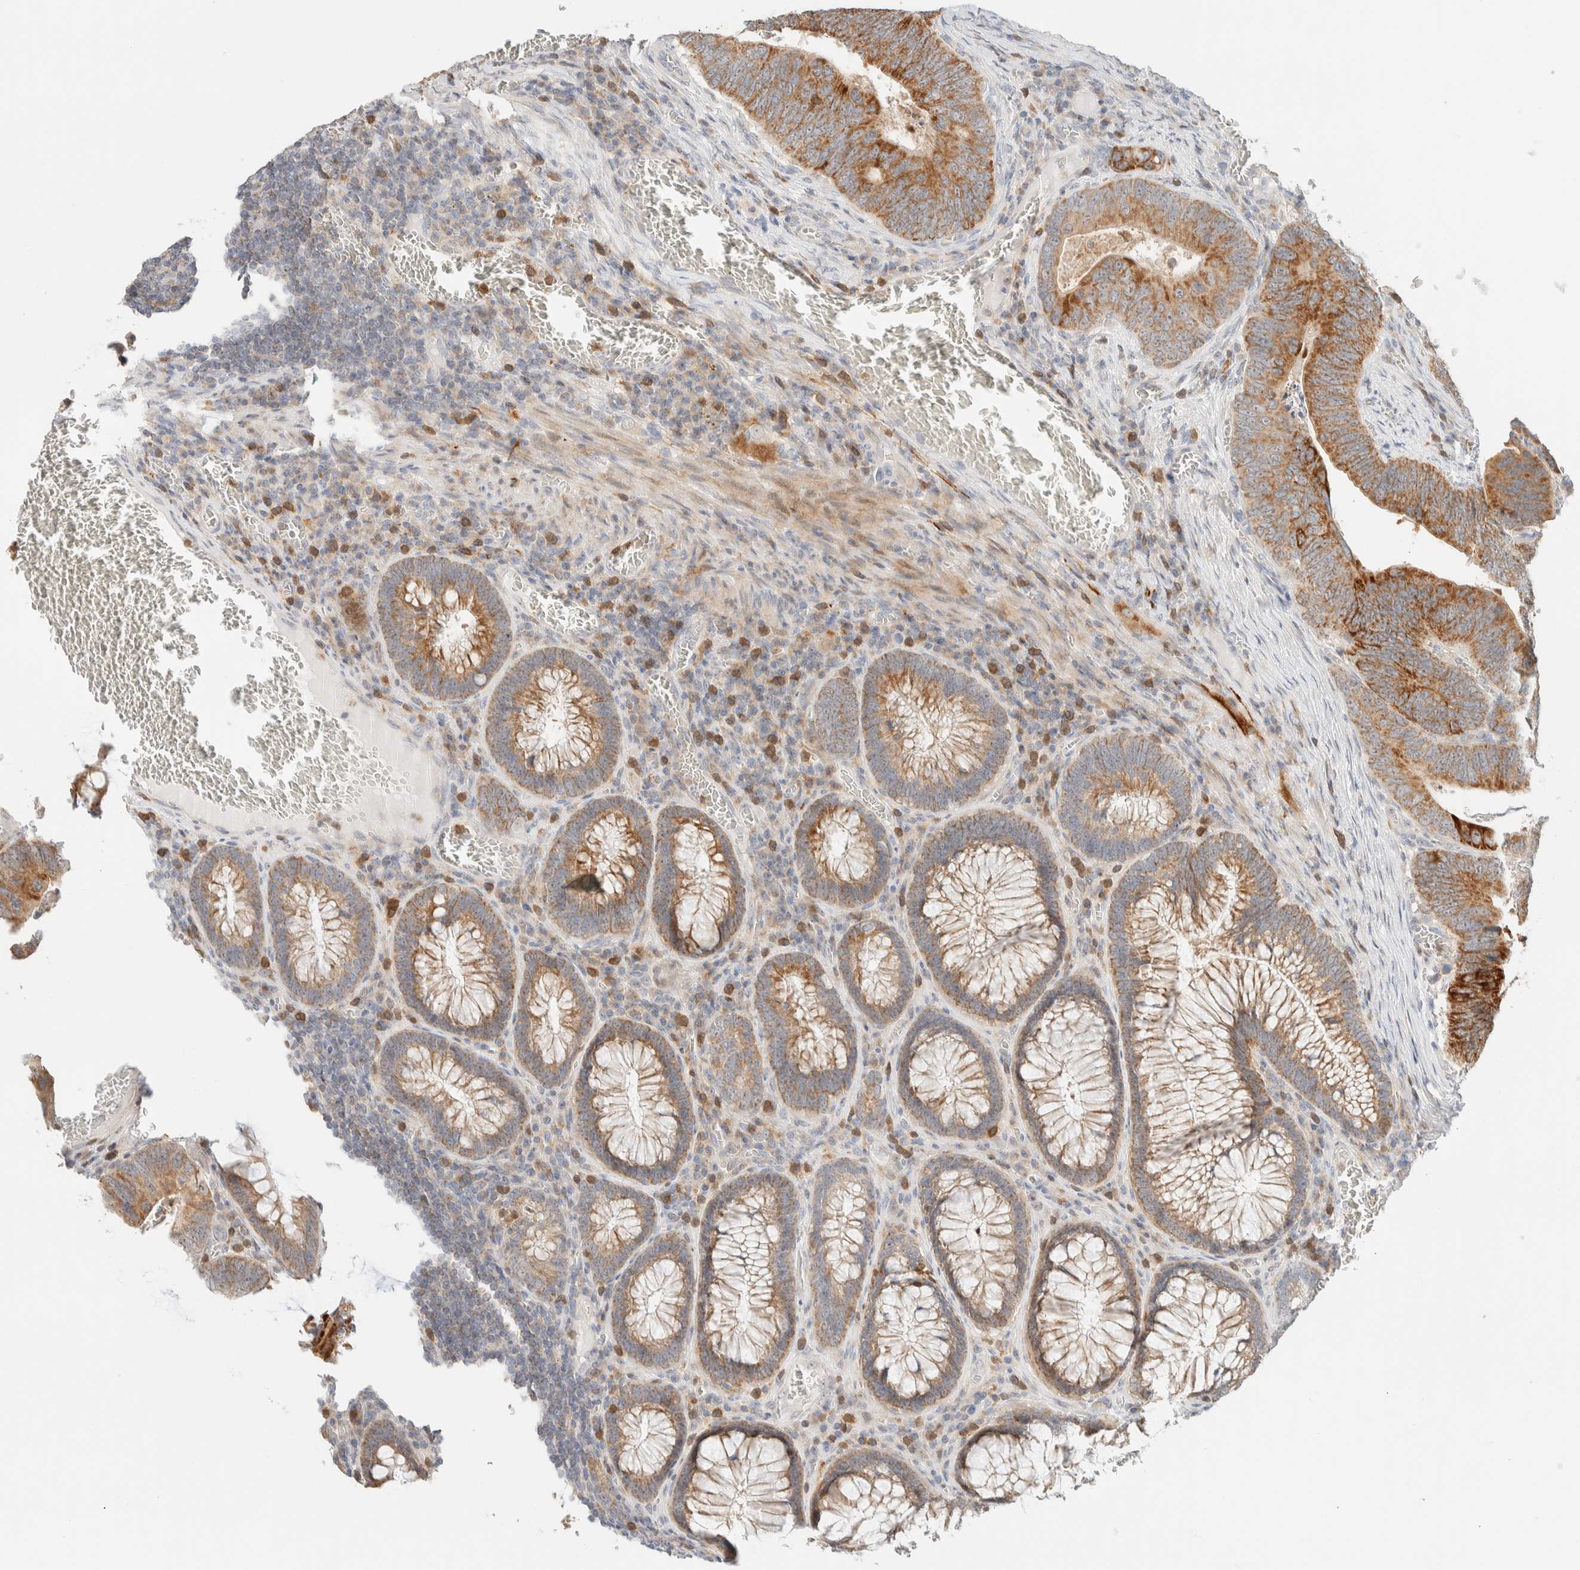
{"staining": {"intensity": "strong", "quantity": ">75%", "location": "cytoplasmic/membranous"}, "tissue": "colorectal cancer", "cell_type": "Tumor cells", "image_type": "cancer", "snomed": [{"axis": "morphology", "description": "Inflammation, NOS"}, {"axis": "morphology", "description": "Adenocarcinoma, NOS"}, {"axis": "topography", "description": "Colon"}], "caption": "Colorectal cancer (adenocarcinoma) was stained to show a protein in brown. There is high levels of strong cytoplasmic/membranous positivity in about >75% of tumor cells.", "gene": "HDHD3", "patient": {"sex": "male", "age": 72}}